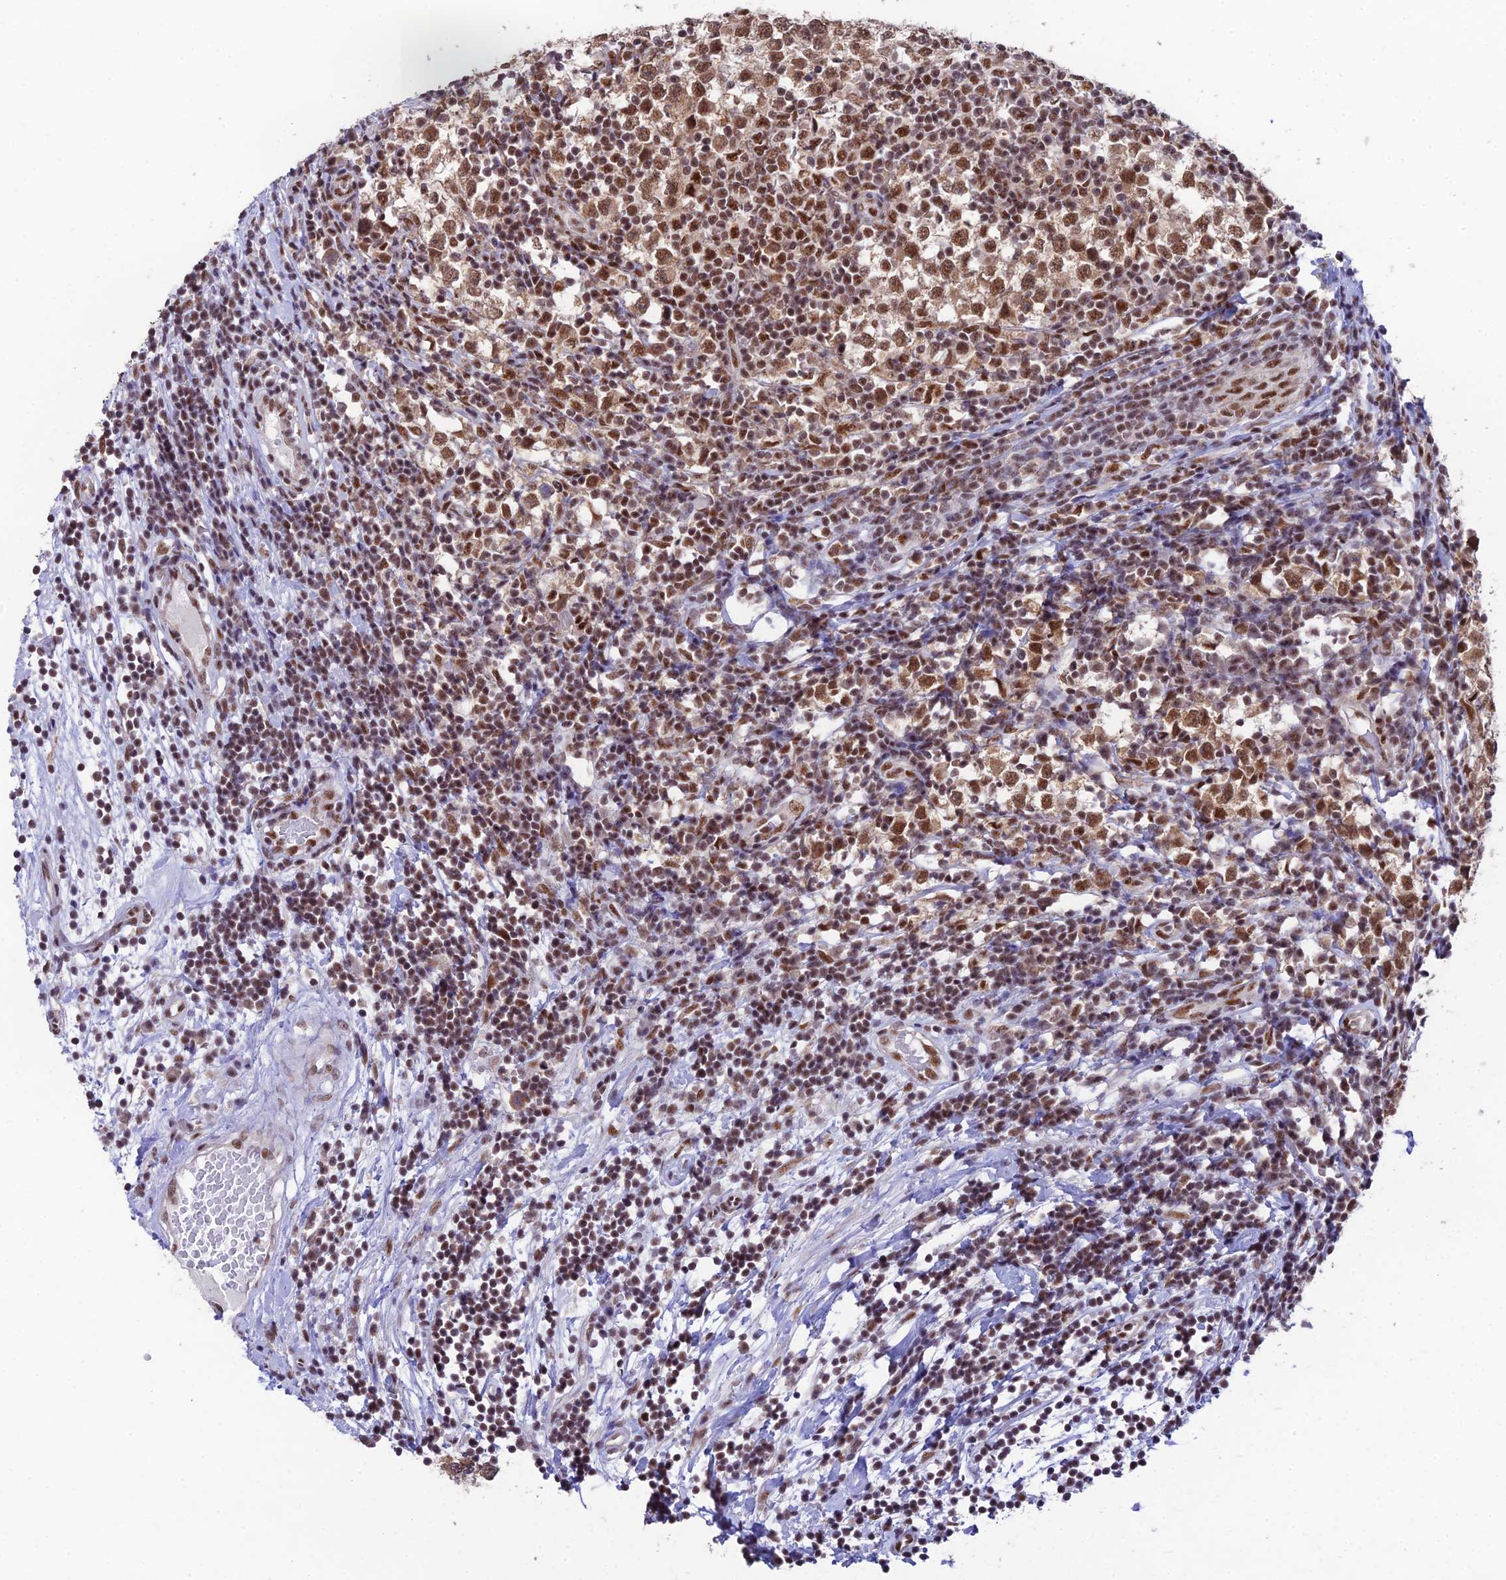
{"staining": {"intensity": "moderate", "quantity": ">75%", "location": "cytoplasmic/membranous,nuclear"}, "tissue": "testis cancer", "cell_type": "Tumor cells", "image_type": "cancer", "snomed": [{"axis": "morphology", "description": "Seminoma, NOS"}, {"axis": "topography", "description": "Testis"}], "caption": "Immunohistochemical staining of testis seminoma demonstrates moderate cytoplasmic/membranous and nuclear protein staining in about >75% of tumor cells.", "gene": "THOC7", "patient": {"sex": "male", "age": 65}}